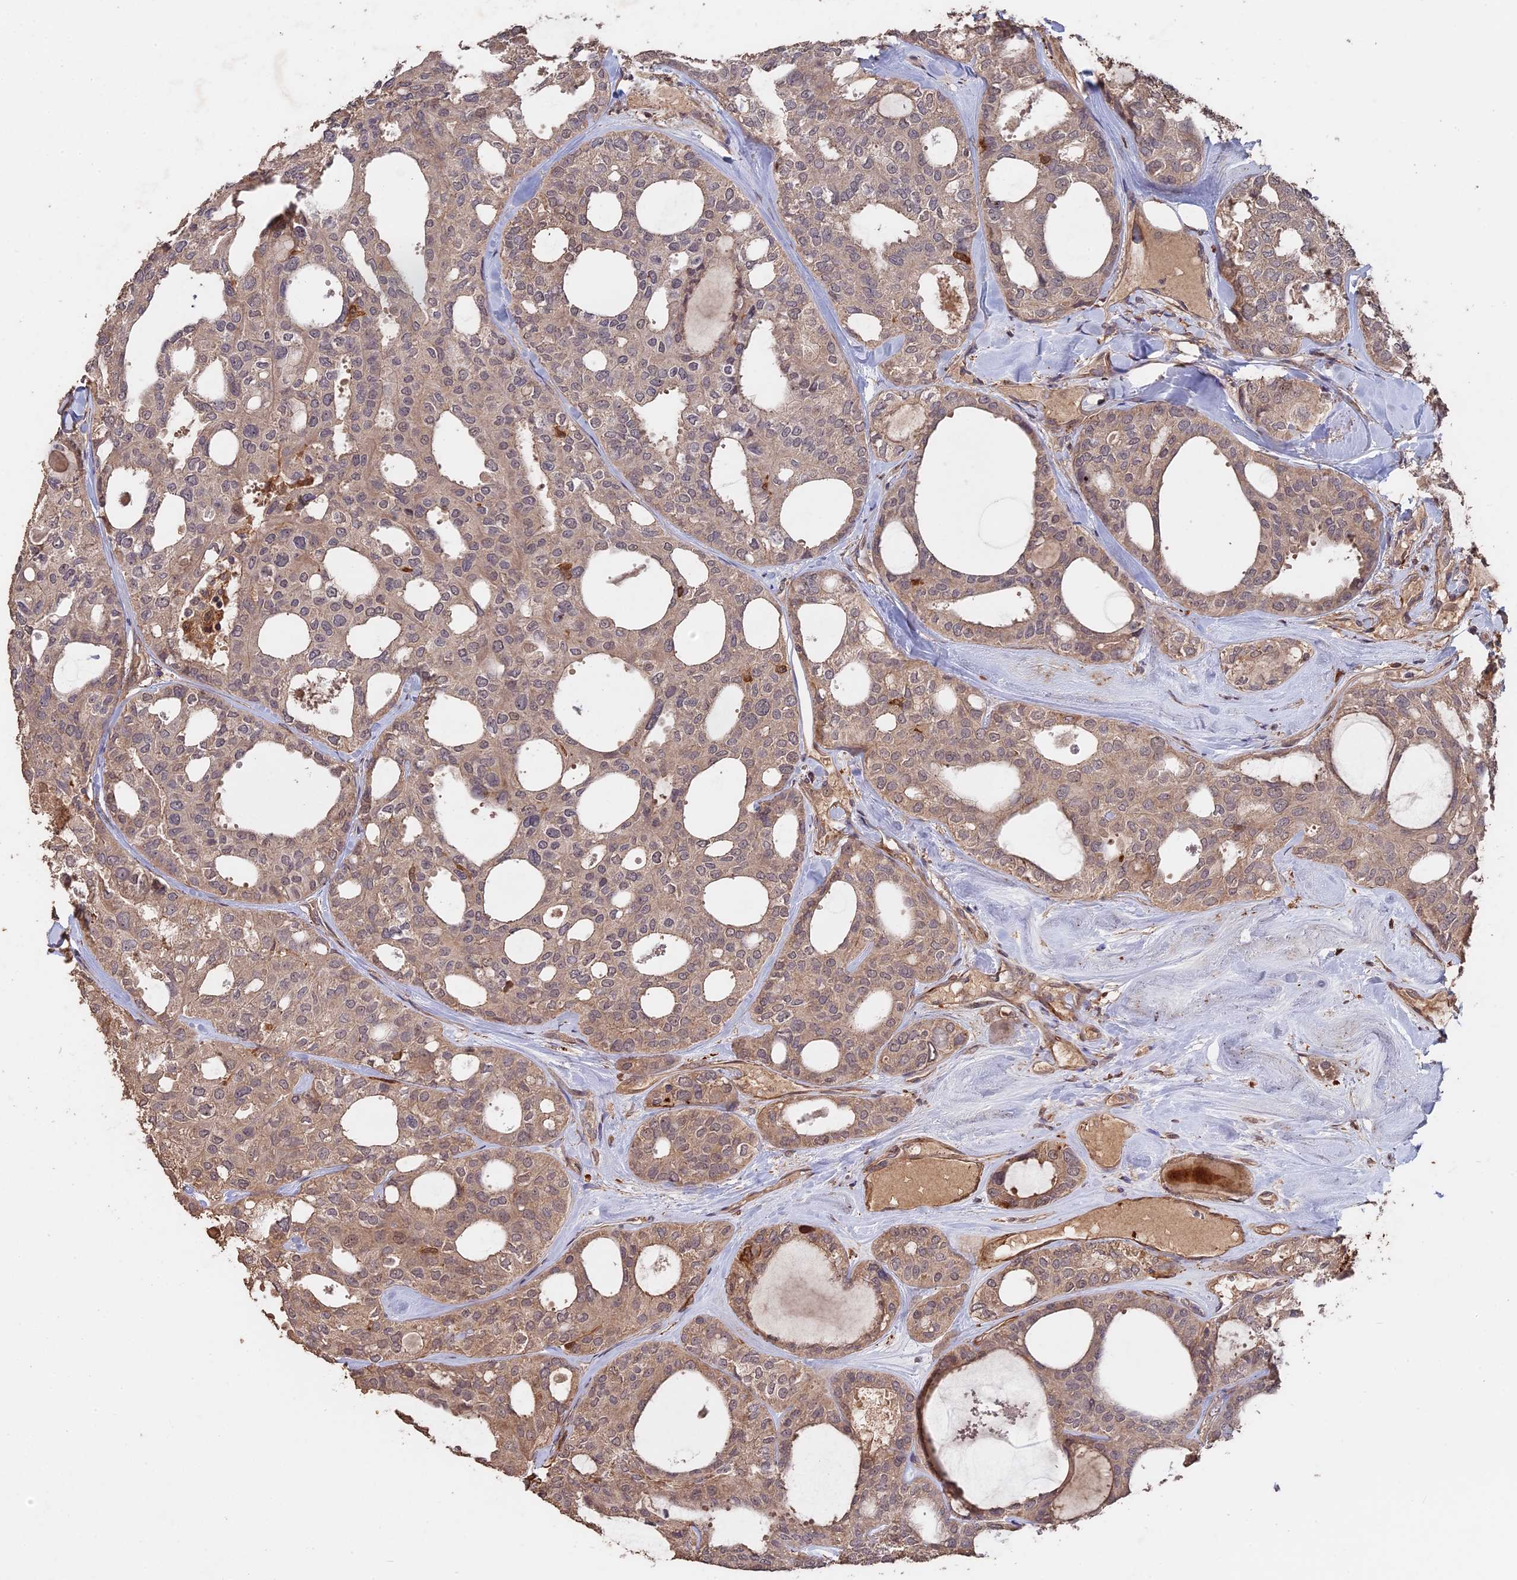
{"staining": {"intensity": "weak", "quantity": ">75%", "location": "cytoplasmic/membranous"}, "tissue": "thyroid cancer", "cell_type": "Tumor cells", "image_type": "cancer", "snomed": [{"axis": "morphology", "description": "Follicular adenoma carcinoma, NOS"}, {"axis": "topography", "description": "Thyroid gland"}], "caption": "A histopathology image showing weak cytoplasmic/membranous staining in approximately >75% of tumor cells in thyroid cancer, as visualized by brown immunohistochemical staining.", "gene": "SAC3D1", "patient": {"sex": "male", "age": 75}}